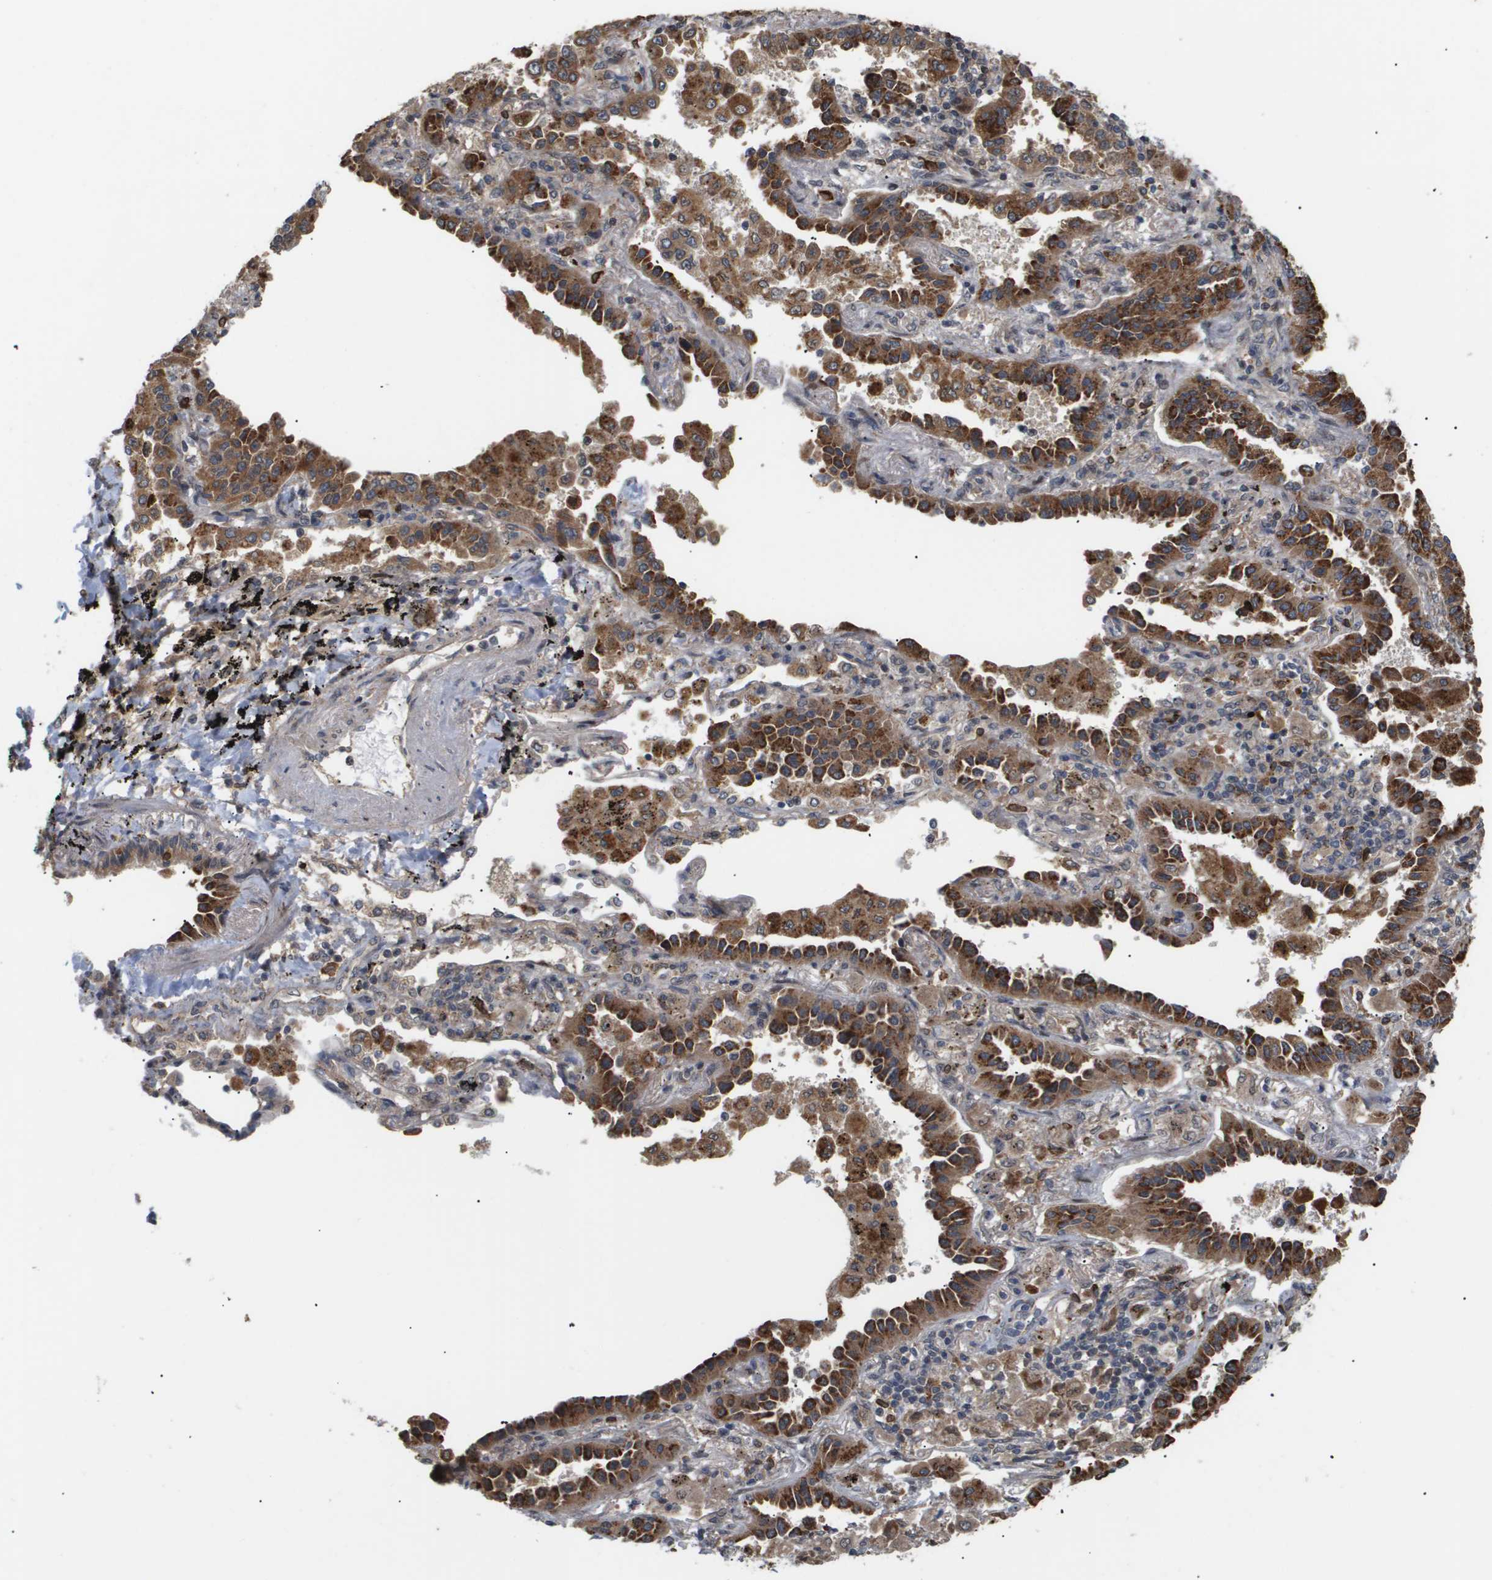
{"staining": {"intensity": "strong", "quantity": ">75%", "location": "cytoplasmic/membranous"}, "tissue": "lung cancer", "cell_type": "Tumor cells", "image_type": "cancer", "snomed": [{"axis": "morphology", "description": "Normal tissue, NOS"}, {"axis": "morphology", "description": "Adenocarcinoma, NOS"}, {"axis": "topography", "description": "Lung"}], "caption": "Lung cancer tissue reveals strong cytoplasmic/membranous staining in approximately >75% of tumor cells, visualized by immunohistochemistry.", "gene": "PDGFB", "patient": {"sex": "male", "age": 59}}